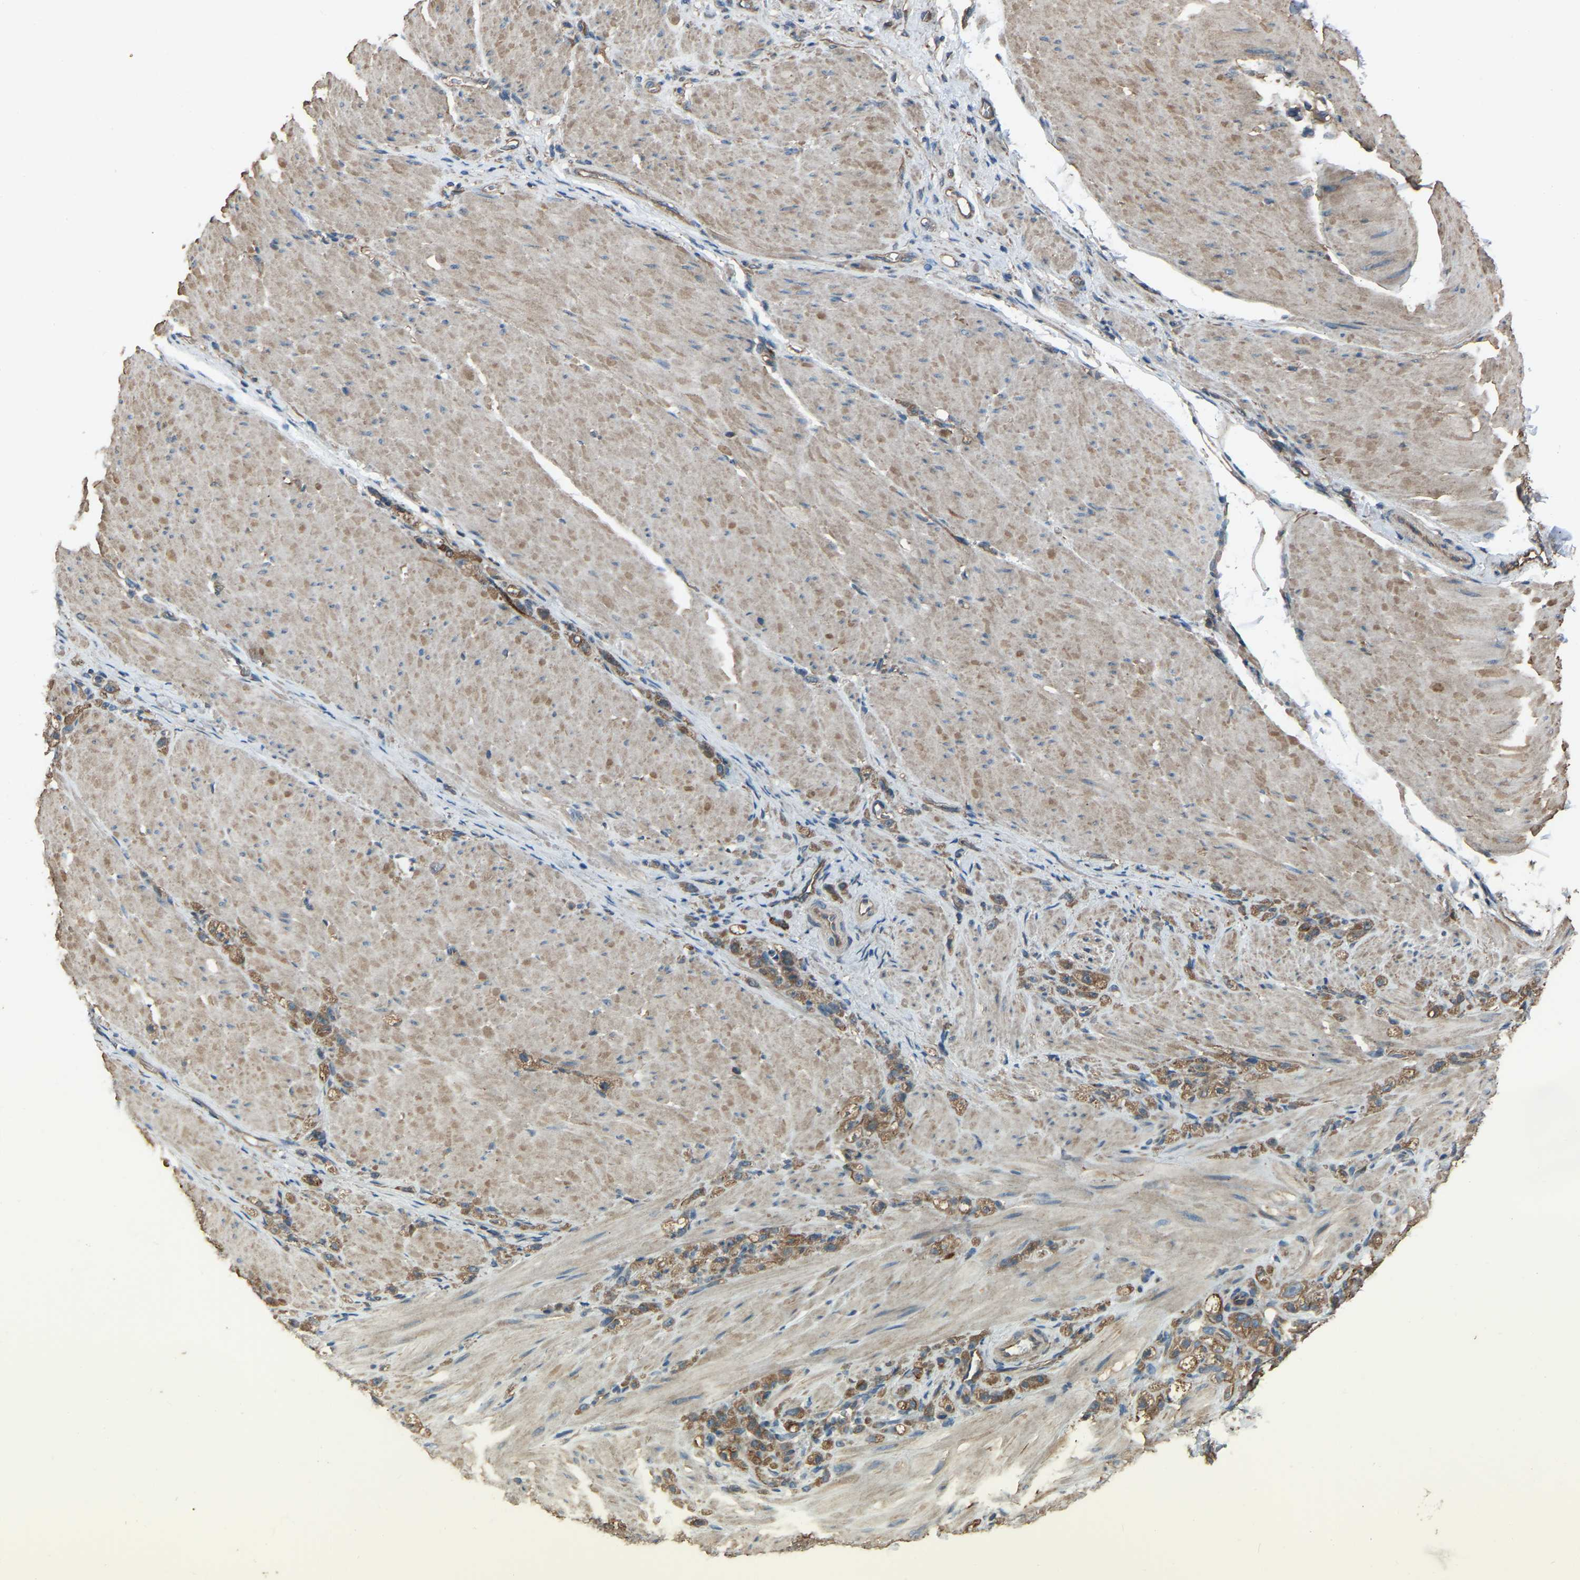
{"staining": {"intensity": "moderate", "quantity": ">75%", "location": "cytoplasmic/membranous"}, "tissue": "stomach cancer", "cell_type": "Tumor cells", "image_type": "cancer", "snomed": [{"axis": "morphology", "description": "Normal tissue, NOS"}, {"axis": "morphology", "description": "Adenocarcinoma, NOS"}, {"axis": "topography", "description": "Stomach"}], "caption": "Human adenocarcinoma (stomach) stained for a protein (brown) reveals moderate cytoplasmic/membranous positive positivity in approximately >75% of tumor cells.", "gene": "SLC4A2", "patient": {"sex": "male", "age": 82}}